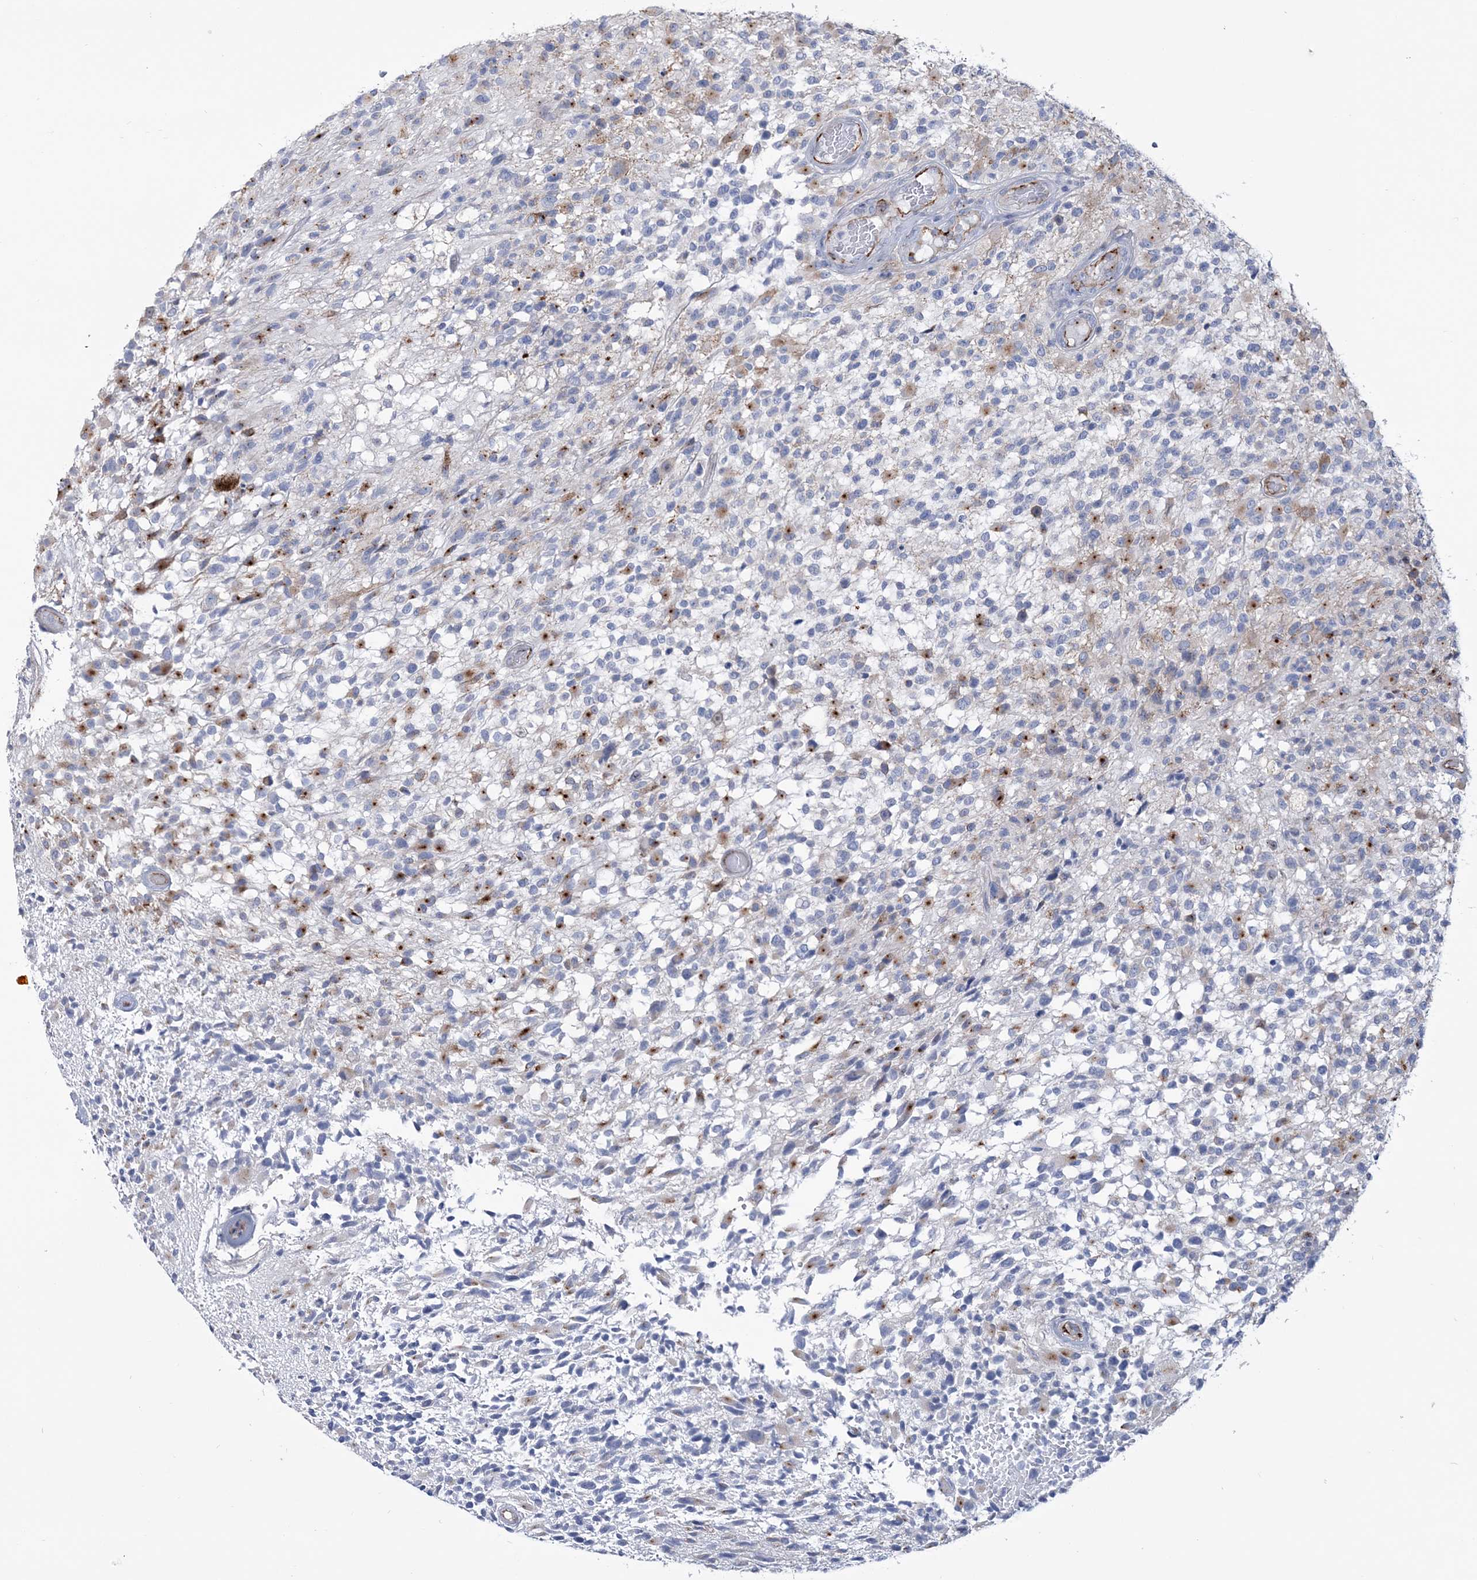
{"staining": {"intensity": "moderate", "quantity": "<25%", "location": "cytoplasmic/membranous"}, "tissue": "glioma", "cell_type": "Tumor cells", "image_type": "cancer", "snomed": [{"axis": "morphology", "description": "Glioma, malignant, High grade"}, {"axis": "morphology", "description": "Glioblastoma, NOS"}, {"axis": "topography", "description": "Brain"}], "caption": "Immunohistochemistry photomicrograph of neoplastic tissue: human glioblastoma stained using IHC reveals low levels of moderate protein expression localized specifically in the cytoplasmic/membranous of tumor cells, appearing as a cytoplasmic/membranous brown color.", "gene": "RAB11FIP5", "patient": {"sex": "male", "age": 60}}